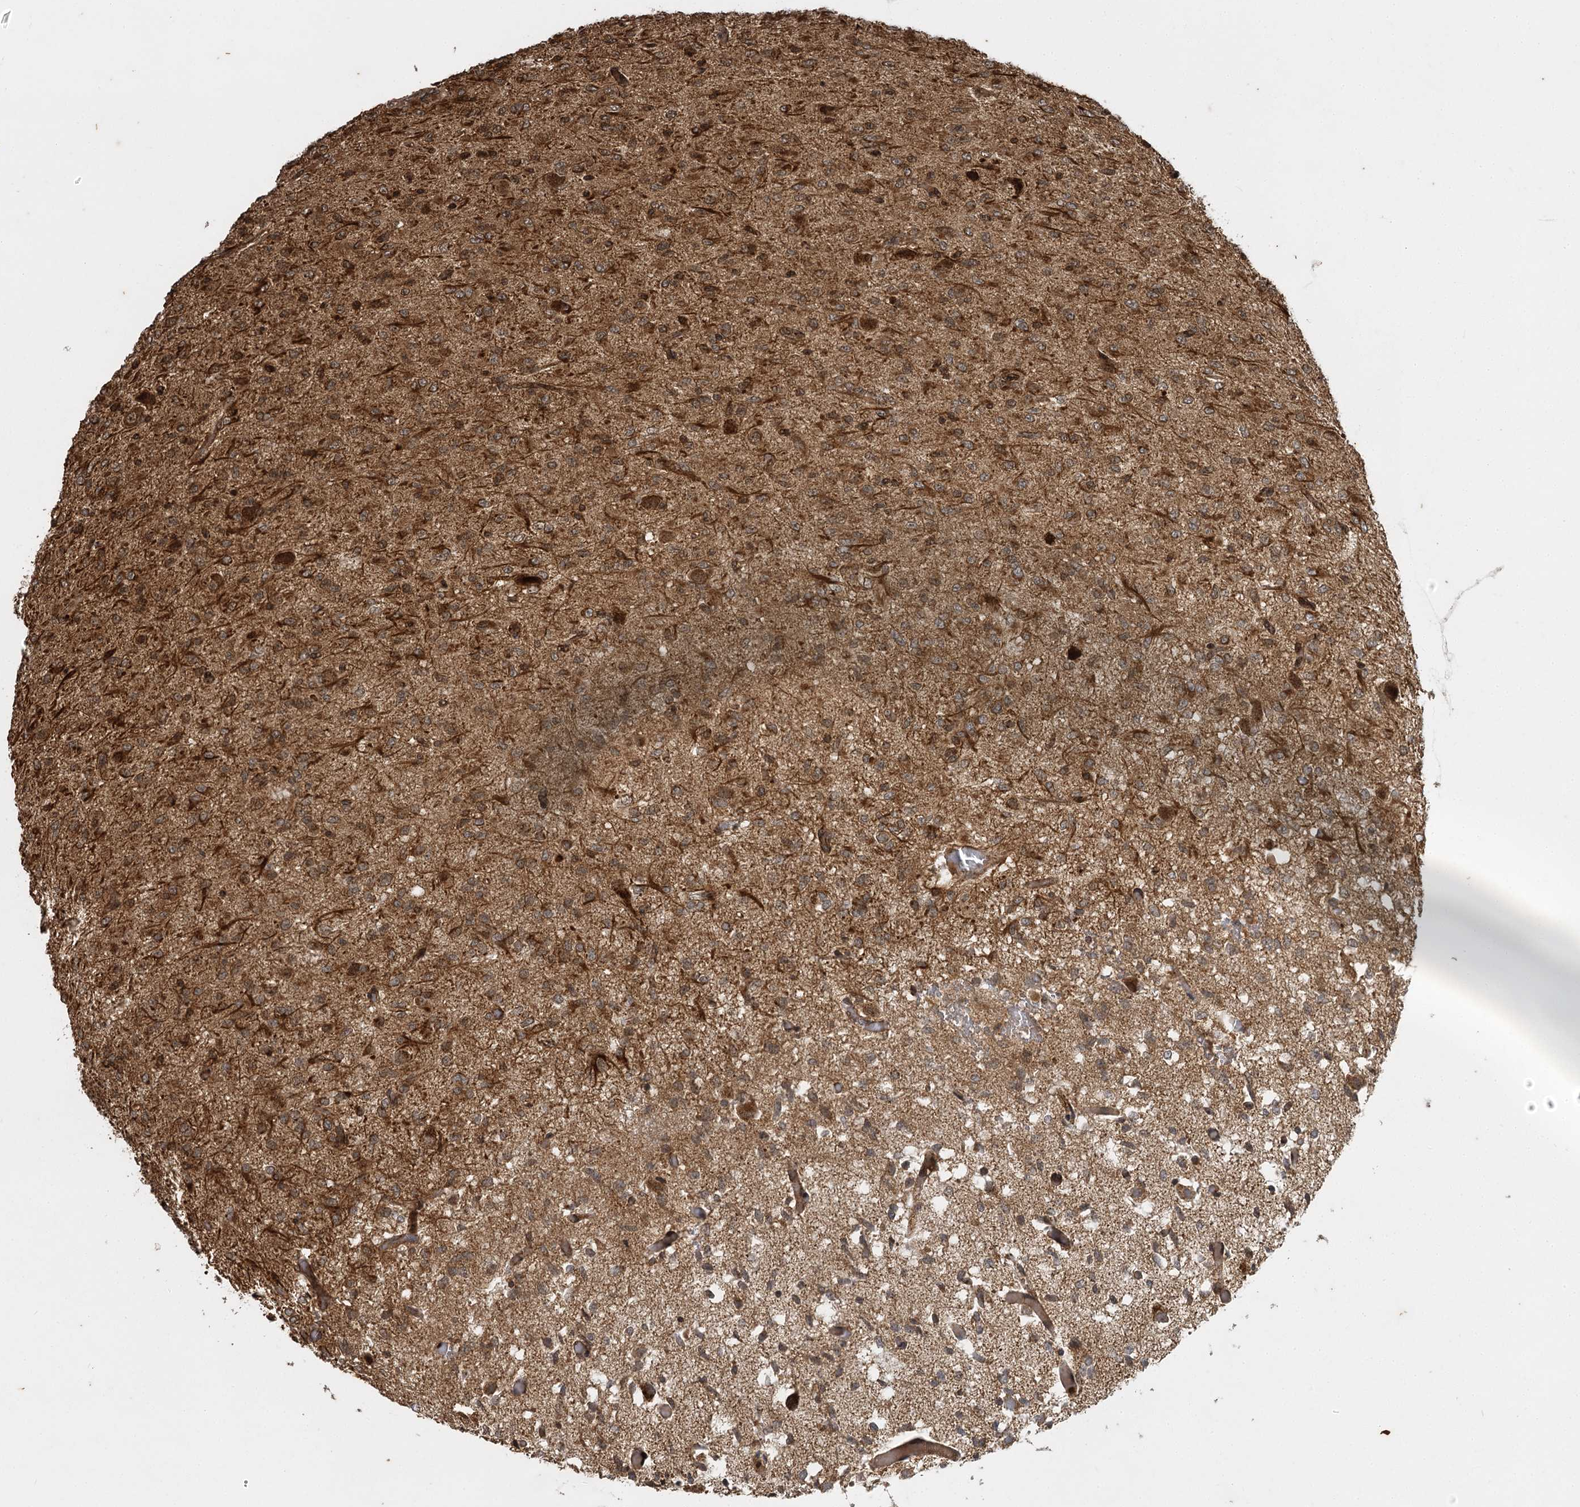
{"staining": {"intensity": "moderate", "quantity": "25%-75%", "location": "cytoplasmic/membranous,nuclear"}, "tissue": "glioma", "cell_type": "Tumor cells", "image_type": "cancer", "snomed": [{"axis": "morphology", "description": "Glioma, malignant, High grade"}, {"axis": "topography", "description": "Brain"}], "caption": "An immunohistochemistry (IHC) photomicrograph of tumor tissue is shown. Protein staining in brown highlights moderate cytoplasmic/membranous and nuclear positivity in malignant glioma (high-grade) within tumor cells.", "gene": "IL11RA", "patient": {"sex": "female", "age": 59}}